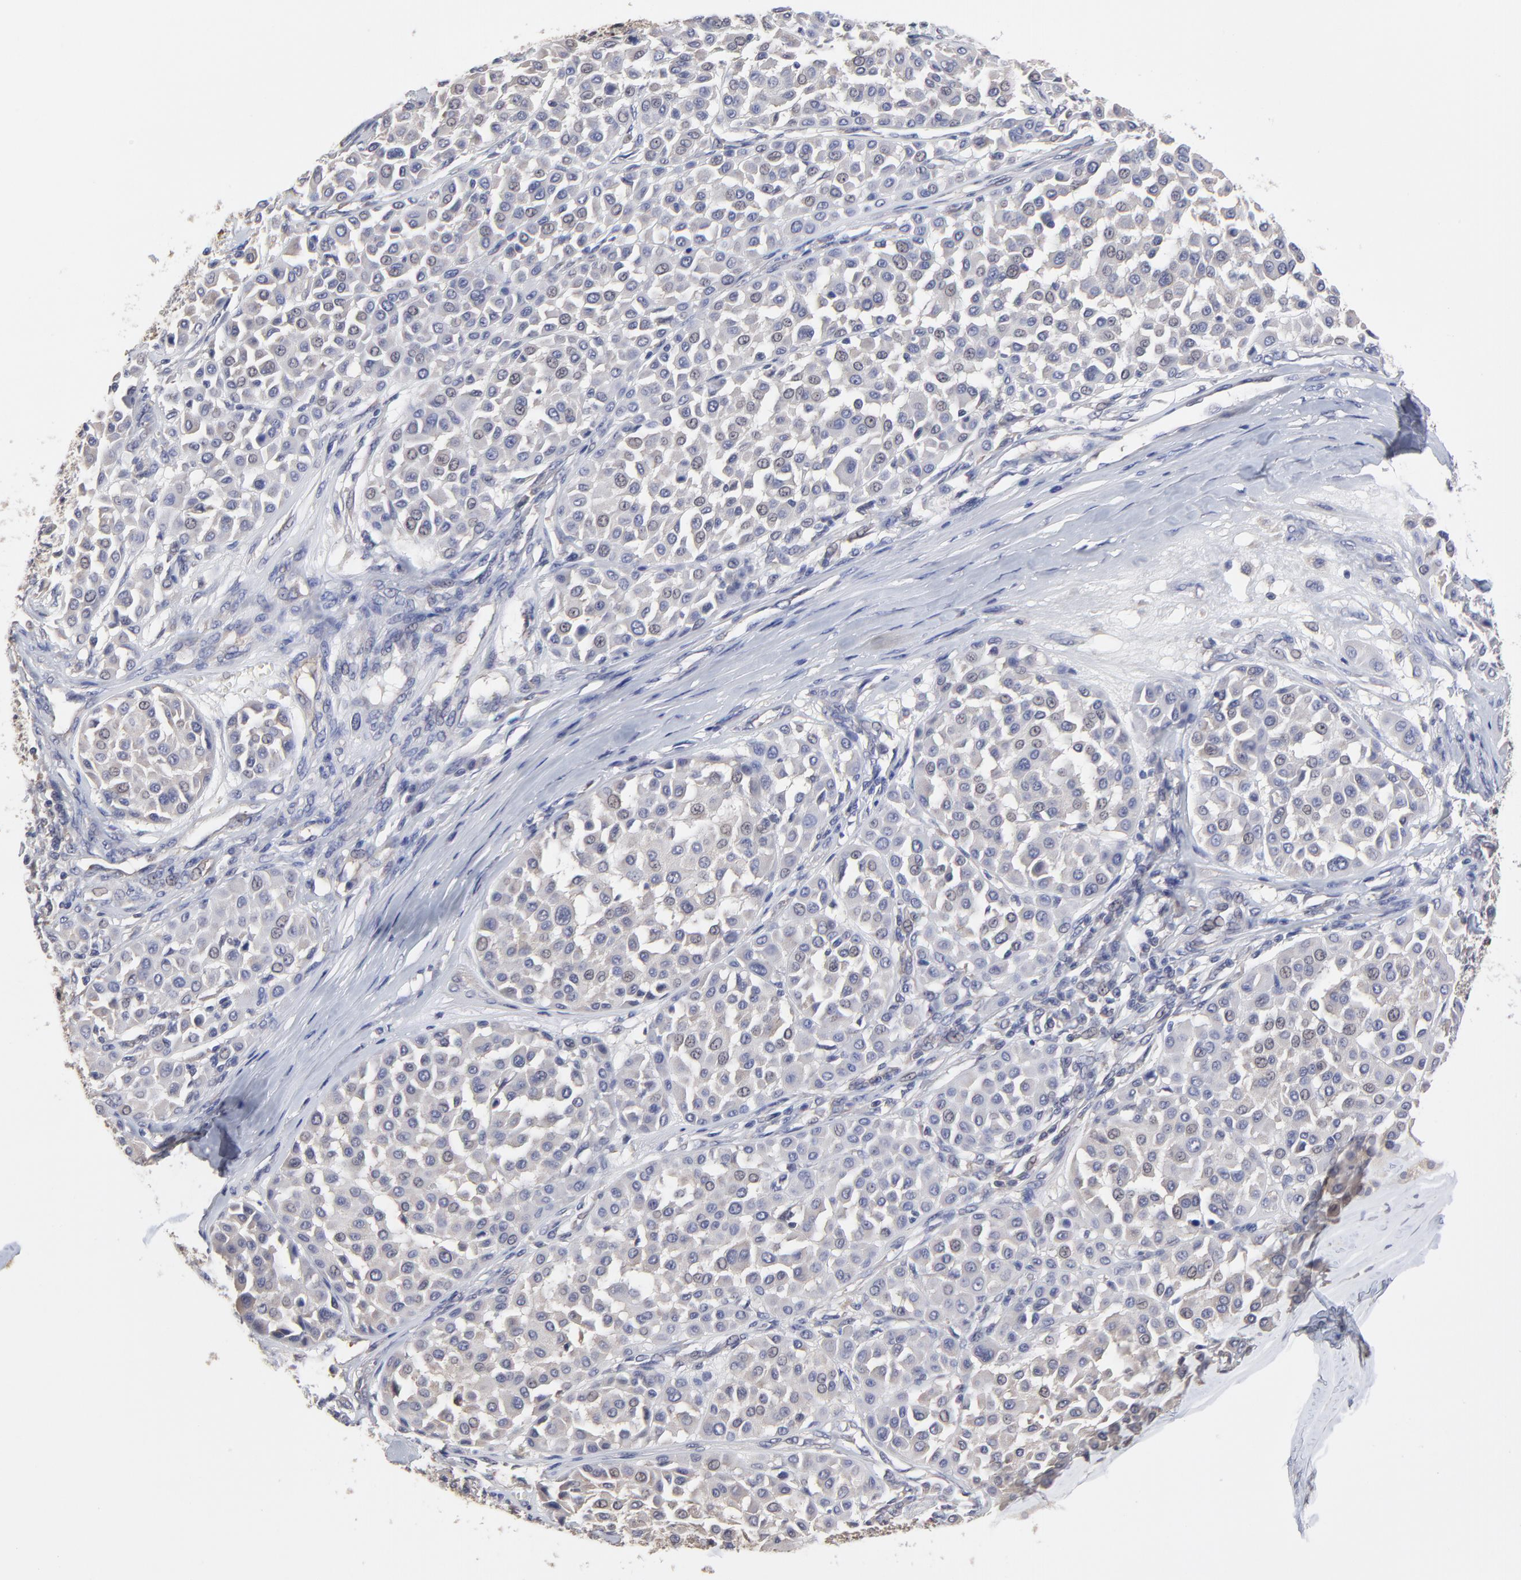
{"staining": {"intensity": "negative", "quantity": "none", "location": "none"}, "tissue": "melanoma", "cell_type": "Tumor cells", "image_type": "cancer", "snomed": [{"axis": "morphology", "description": "Malignant melanoma, Metastatic site"}, {"axis": "topography", "description": "Soft tissue"}], "caption": "An image of malignant melanoma (metastatic site) stained for a protein reveals no brown staining in tumor cells.", "gene": "CCT2", "patient": {"sex": "male", "age": 41}}